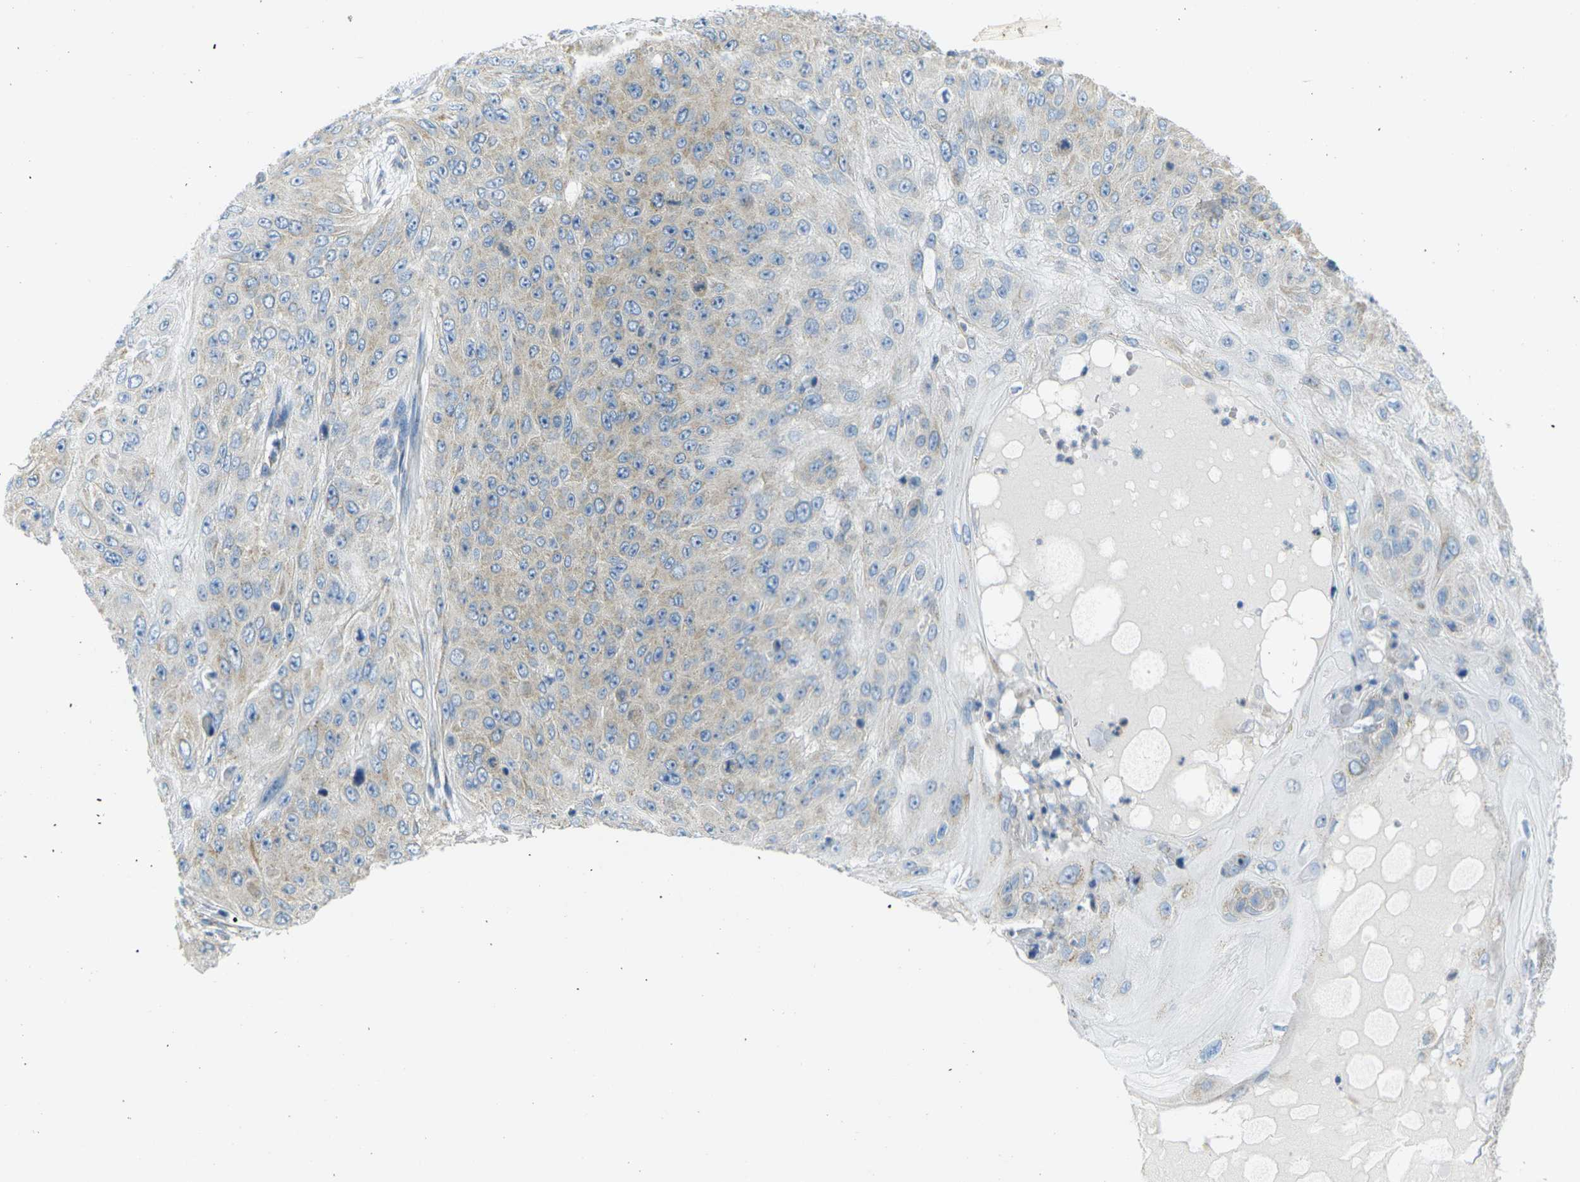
{"staining": {"intensity": "weak", "quantity": "<25%", "location": "cytoplasmic/membranous"}, "tissue": "skin cancer", "cell_type": "Tumor cells", "image_type": "cancer", "snomed": [{"axis": "morphology", "description": "Squamous cell carcinoma, NOS"}, {"axis": "topography", "description": "Skin"}], "caption": "This photomicrograph is of skin cancer stained with immunohistochemistry to label a protein in brown with the nuclei are counter-stained blue. There is no staining in tumor cells.", "gene": "PARD6B", "patient": {"sex": "female", "age": 80}}